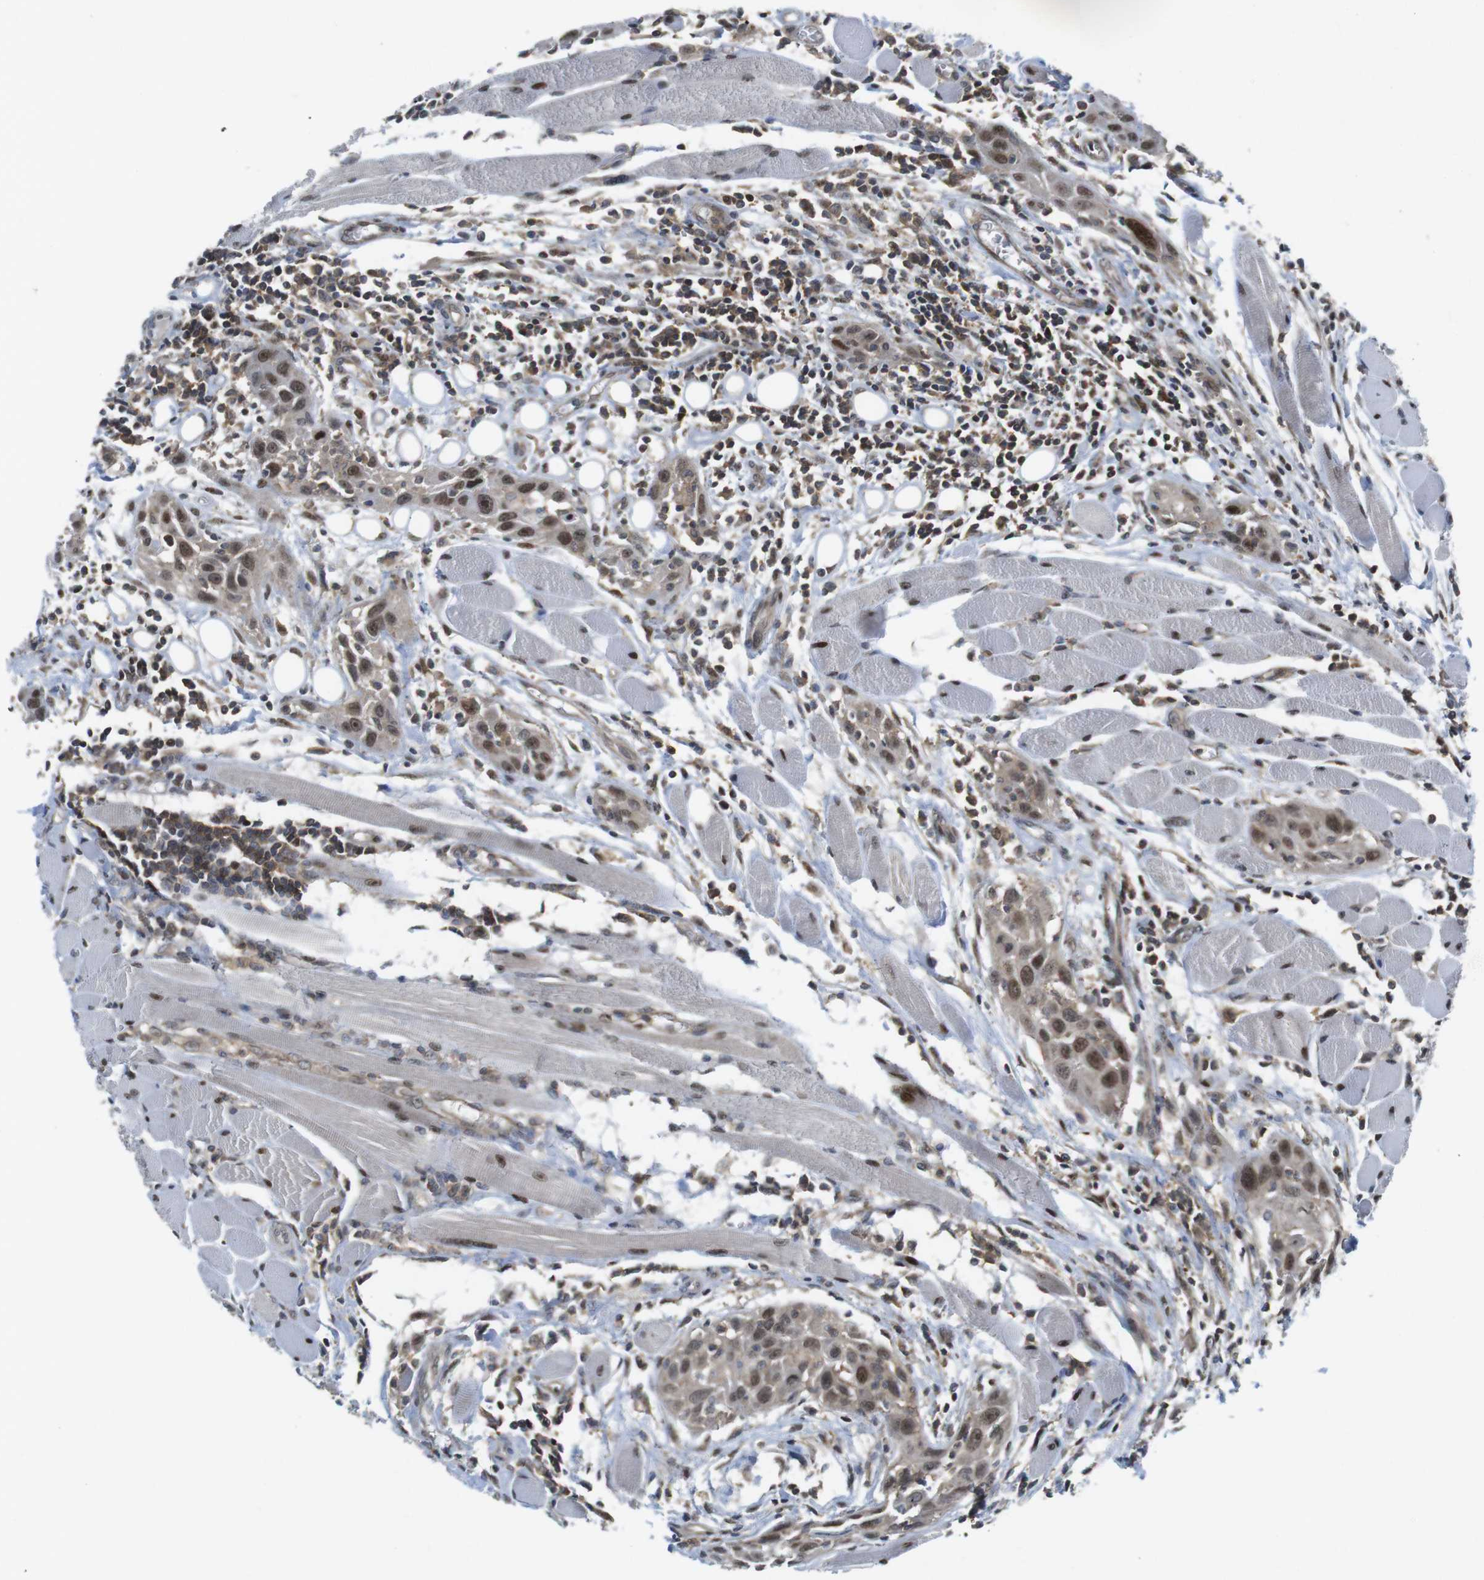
{"staining": {"intensity": "moderate", "quantity": ">75%", "location": "cytoplasmic/membranous,nuclear"}, "tissue": "head and neck cancer", "cell_type": "Tumor cells", "image_type": "cancer", "snomed": [{"axis": "morphology", "description": "Squamous cell carcinoma, NOS"}, {"axis": "topography", "description": "Oral tissue"}, {"axis": "topography", "description": "Head-Neck"}], "caption": "Tumor cells display medium levels of moderate cytoplasmic/membranous and nuclear staining in about >75% of cells in head and neck cancer (squamous cell carcinoma).", "gene": "RCC1", "patient": {"sex": "female", "age": 50}}